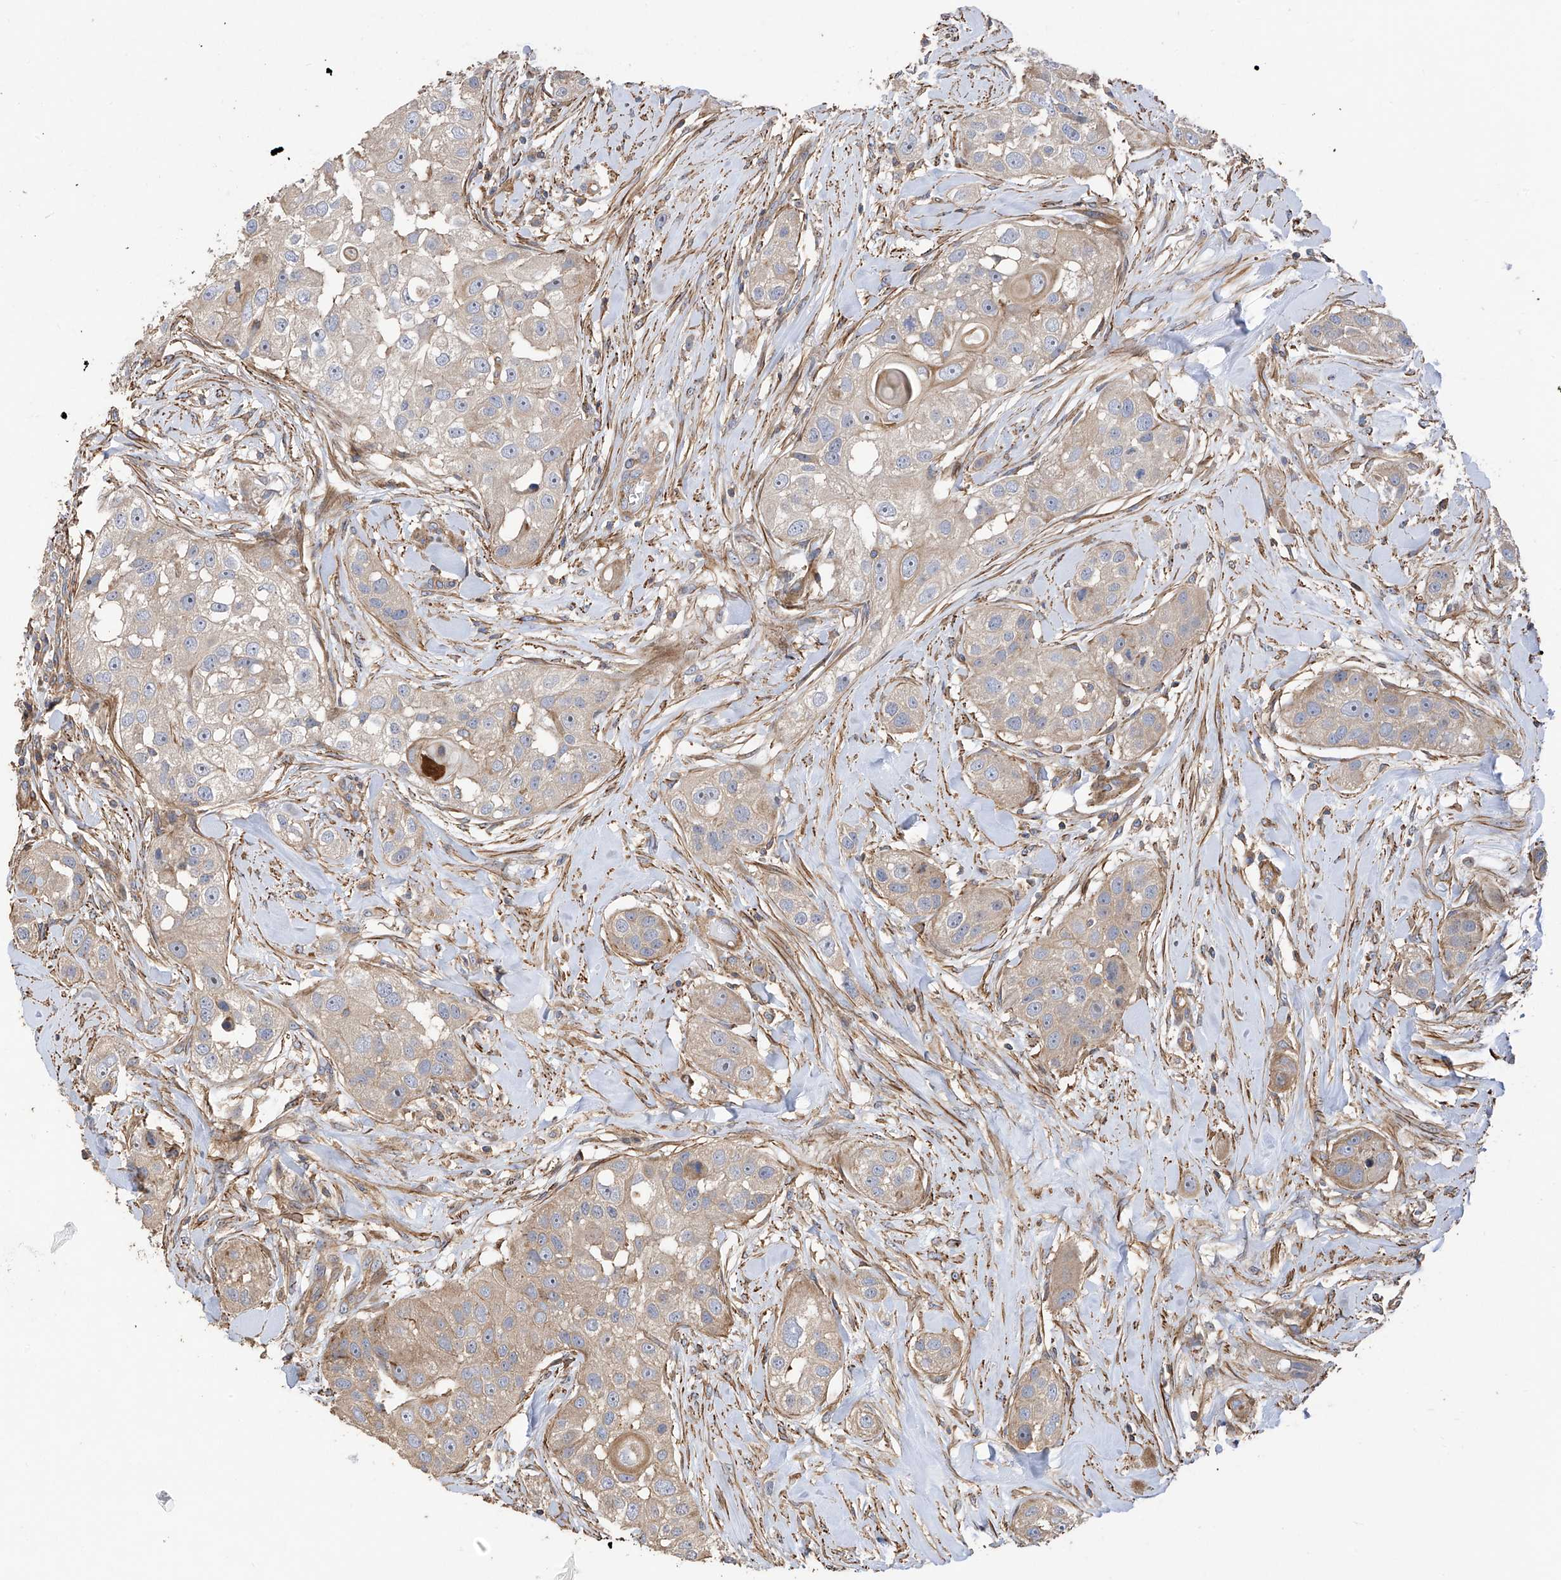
{"staining": {"intensity": "weak", "quantity": "<25%", "location": "cytoplasmic/membranous"}, "tissue": "head and neck cancer", "cell_type": "Tumor cells", "image_type": "cancer", "snomed": [{"axis": "morphology", "description": "Normal tissue, NOS"}, {"axis": "morphology", "description": "Squamous cell carcinoma, NOS"}, {"axis": "topography", "description": "Skeletal muscle"}, {"axis": "topography", "description": "Head-Neck"}], "caption": "Human head and neck cancer (squamous cell carcinoma) stained for a protein using immunohistochemistry (IHC) displays no expression in tumor cells.", "gene": "SLC43A3", "patient": {"sex": "male", "age": 51}}